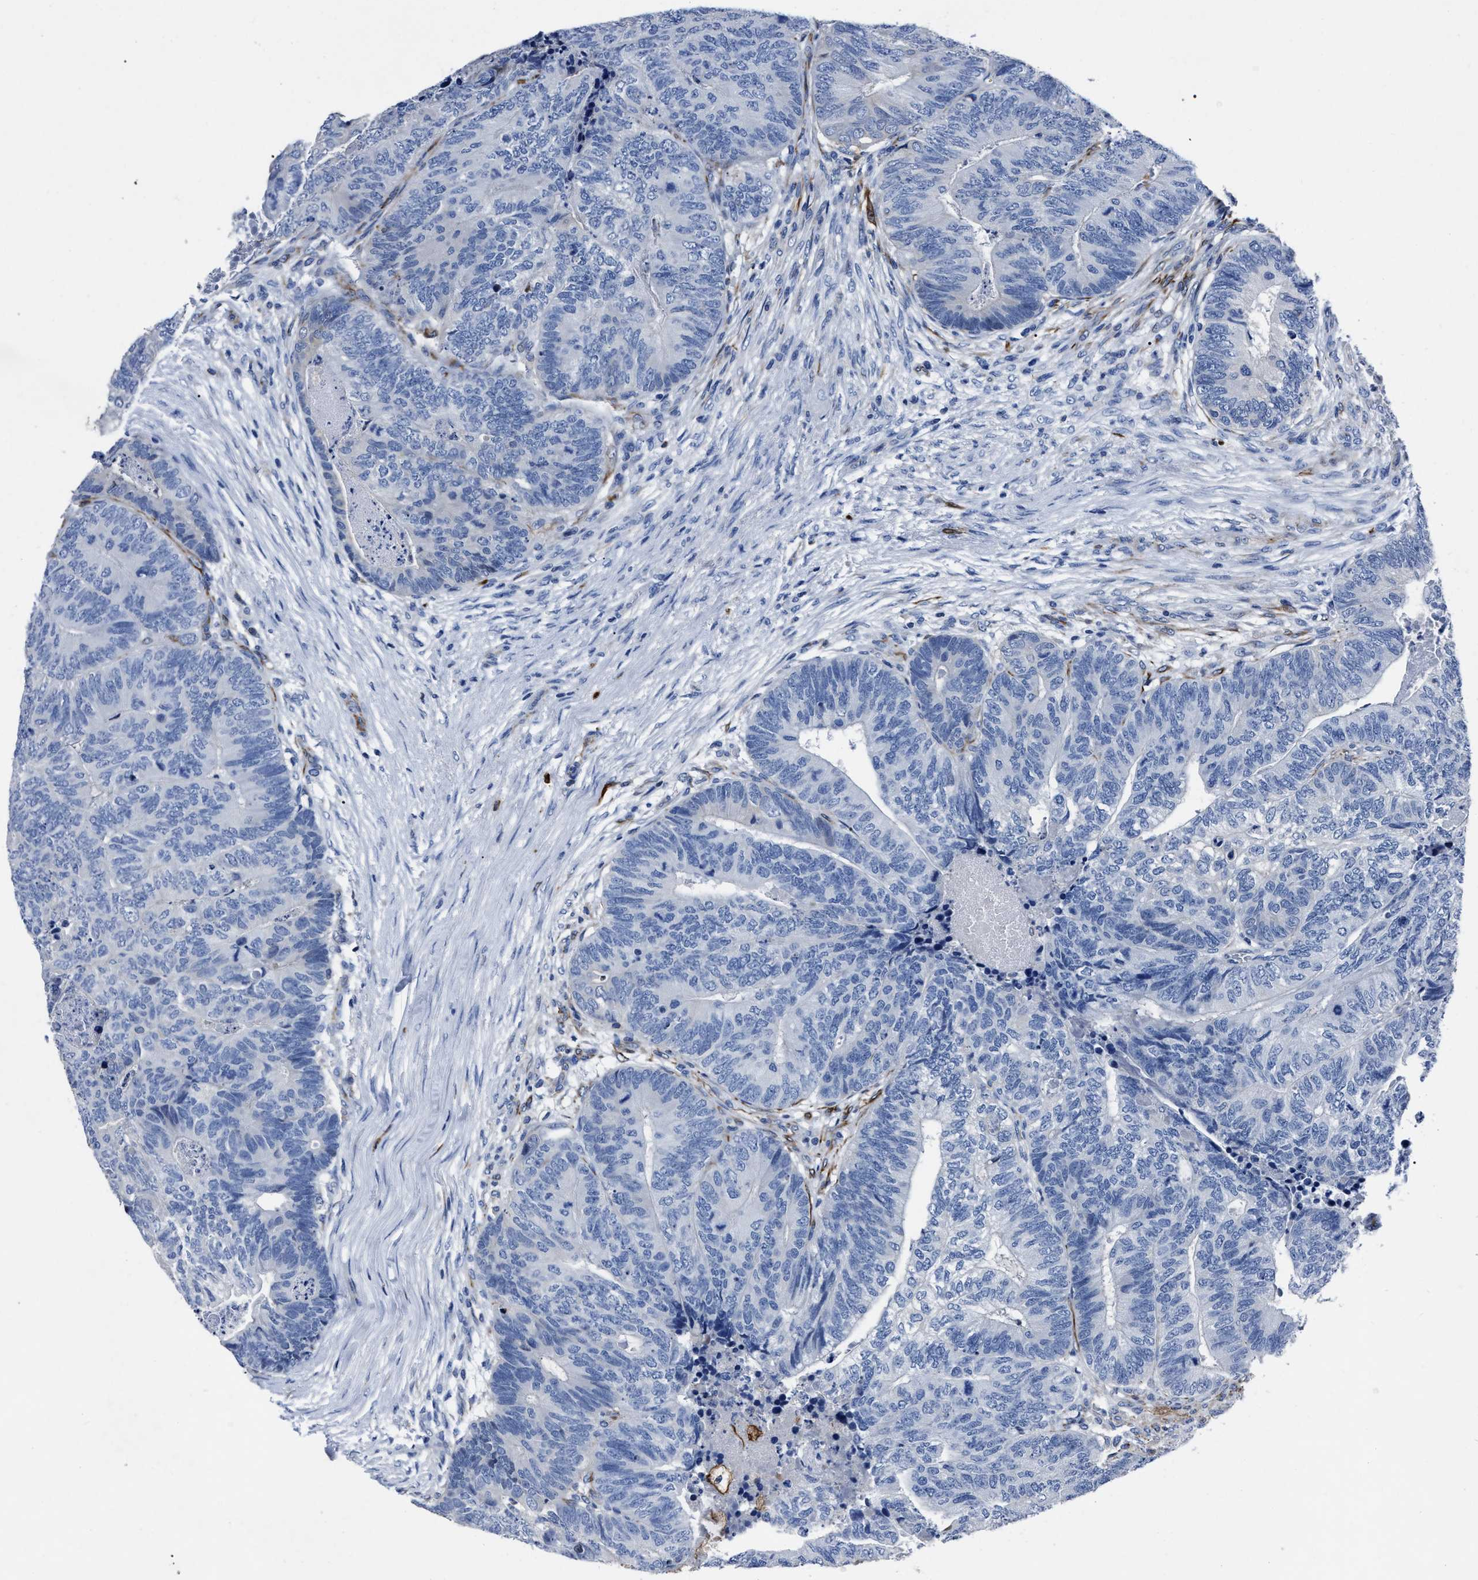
{"staining": {"intensity": "negative", "quantity": "none", "location": "none"}, "tissue": "colorectal cancer", "cell_type": "Tumor cells", "image_type": "cancer", "snomed": [{"axis": "morphology", "description": "Adenocarcinoma, NOS"}, {"axis": "topography", "description": "Colon"}], "caption": "This is a micrograph of immunohistochemistry (IHC) staining of colorectal adenocarcinoma, which shows no expression in tumor cells.", "gene": "OR10G3", "patient": {"sex": "female", "age": 67}}